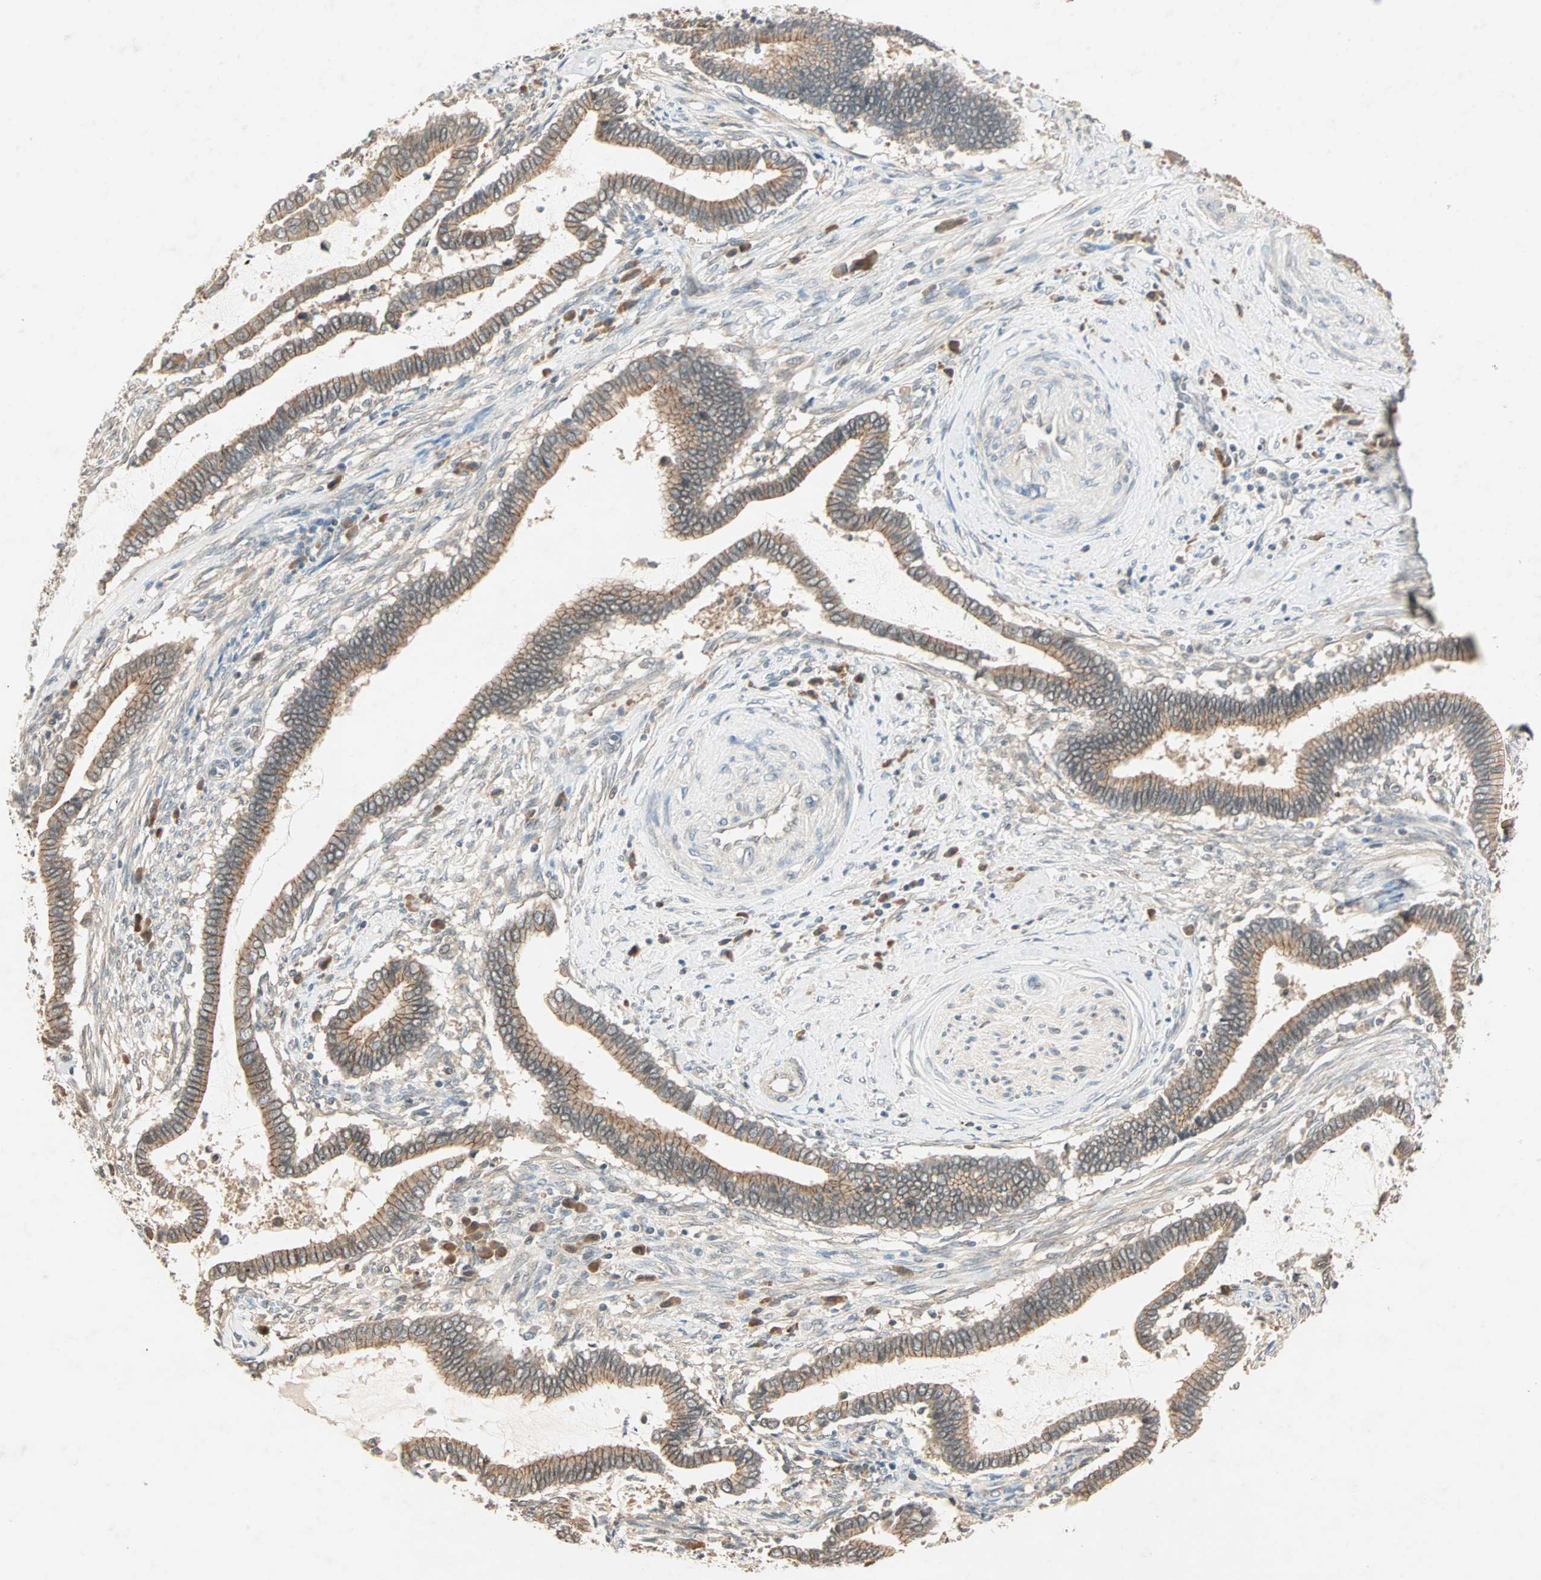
{"staining": {"intensity": "moderate", "quantity": ">75%", "location": "cytoplasmic/membranous"}, "tissue": "cervical cancer", "cell_type": "Tumor cells", "image_type": "cancer", "snomed": [{"axis": "morphology", "description": "Adenocarcinoma, NOS"}, {"axis": "topography", "description": "Cervix"}], "caption": "Cervical adenocarcinoma stained with a brown dye exhibits moderate cytoplasmic/membranous positive expression in about >75% of tumor cells.", "gene": "TTF2", "patient": {"sex": "female", "age": 44}}